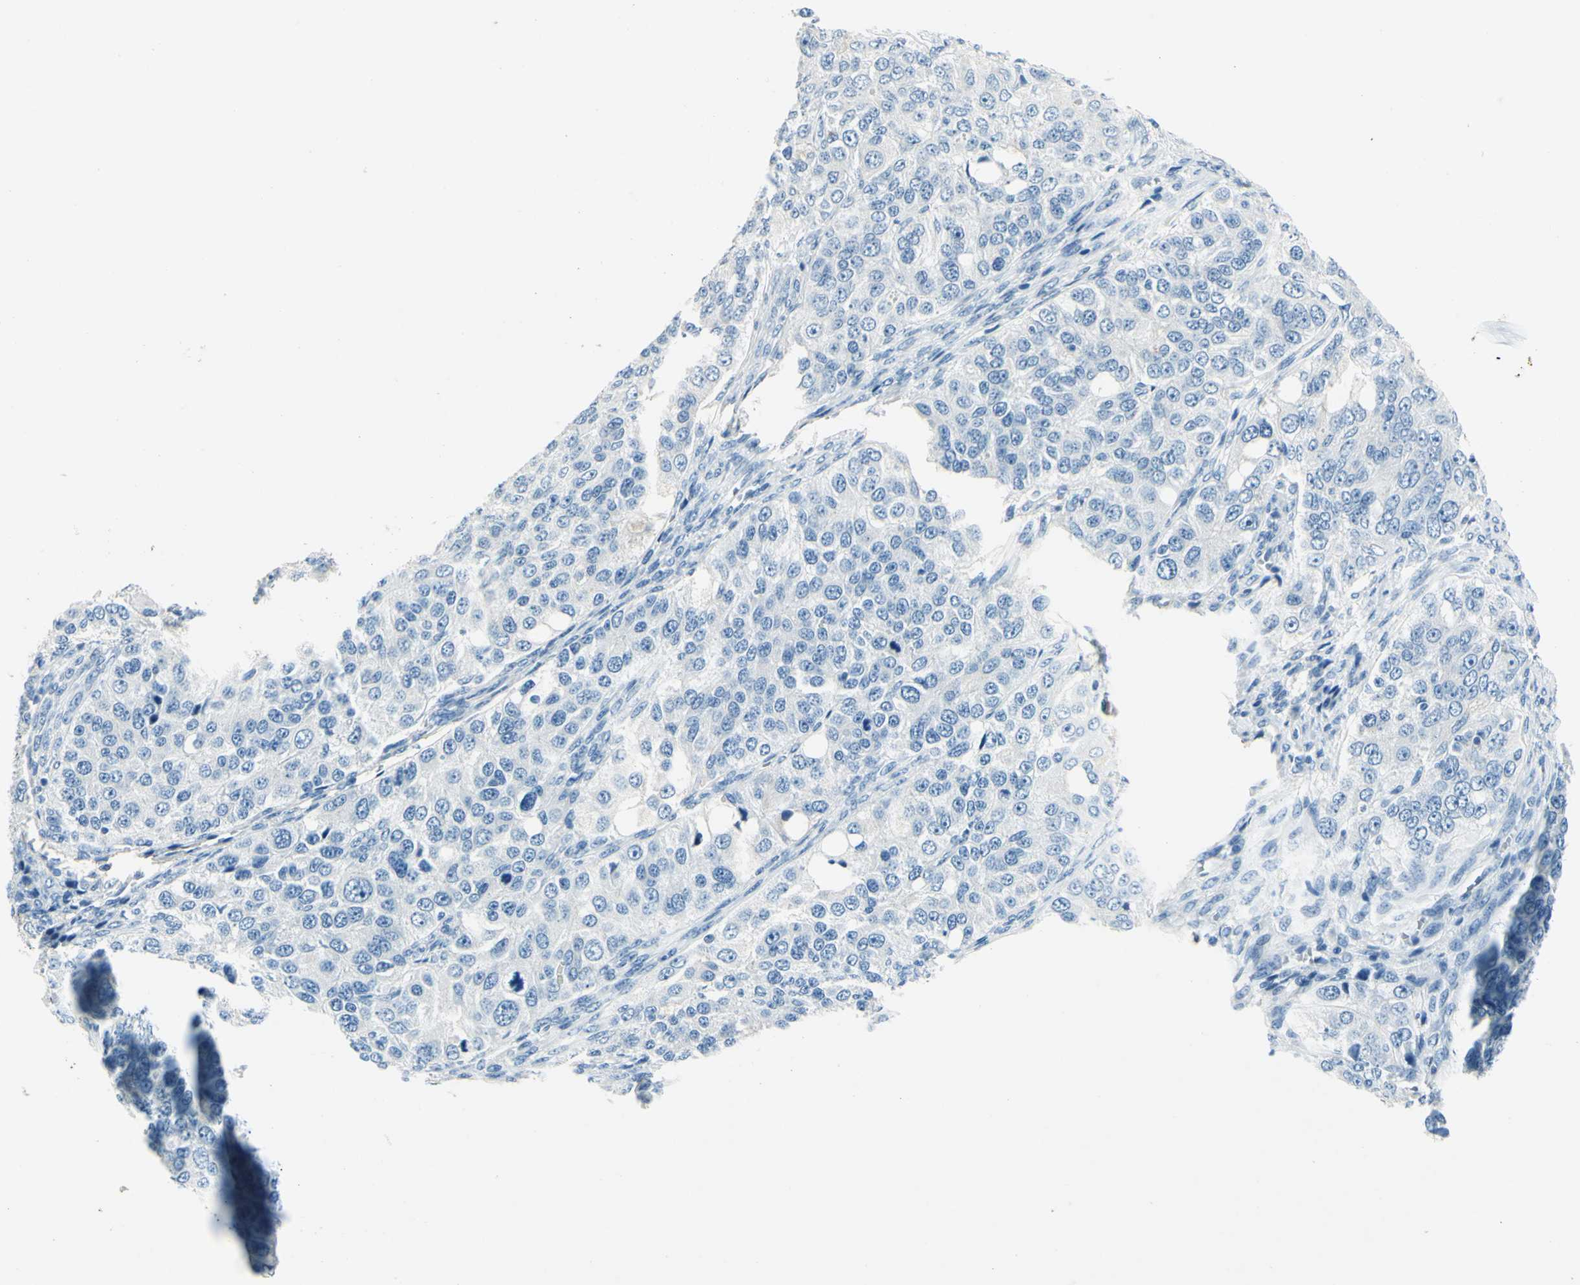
{"staining": {"intensity": "negative", "quantity": "none", "location": "none"}, "tissue": "ovarian cancer", "cell_type": "Tumor cells", "image_type": "cancer", "snomed": [{"axis": "morphology", "description": "Carcinoma, endometroid"}, {"axis": "topography", "description": "Ovary"}], "caption": "Human ovarian cancer (endometroid carcinoma) stained for a protein using immunohistochemistry (IHC) shows no expression in tumor cells.", "gene": "CDH15", "patient": {"sex": "female", "age": 51}}